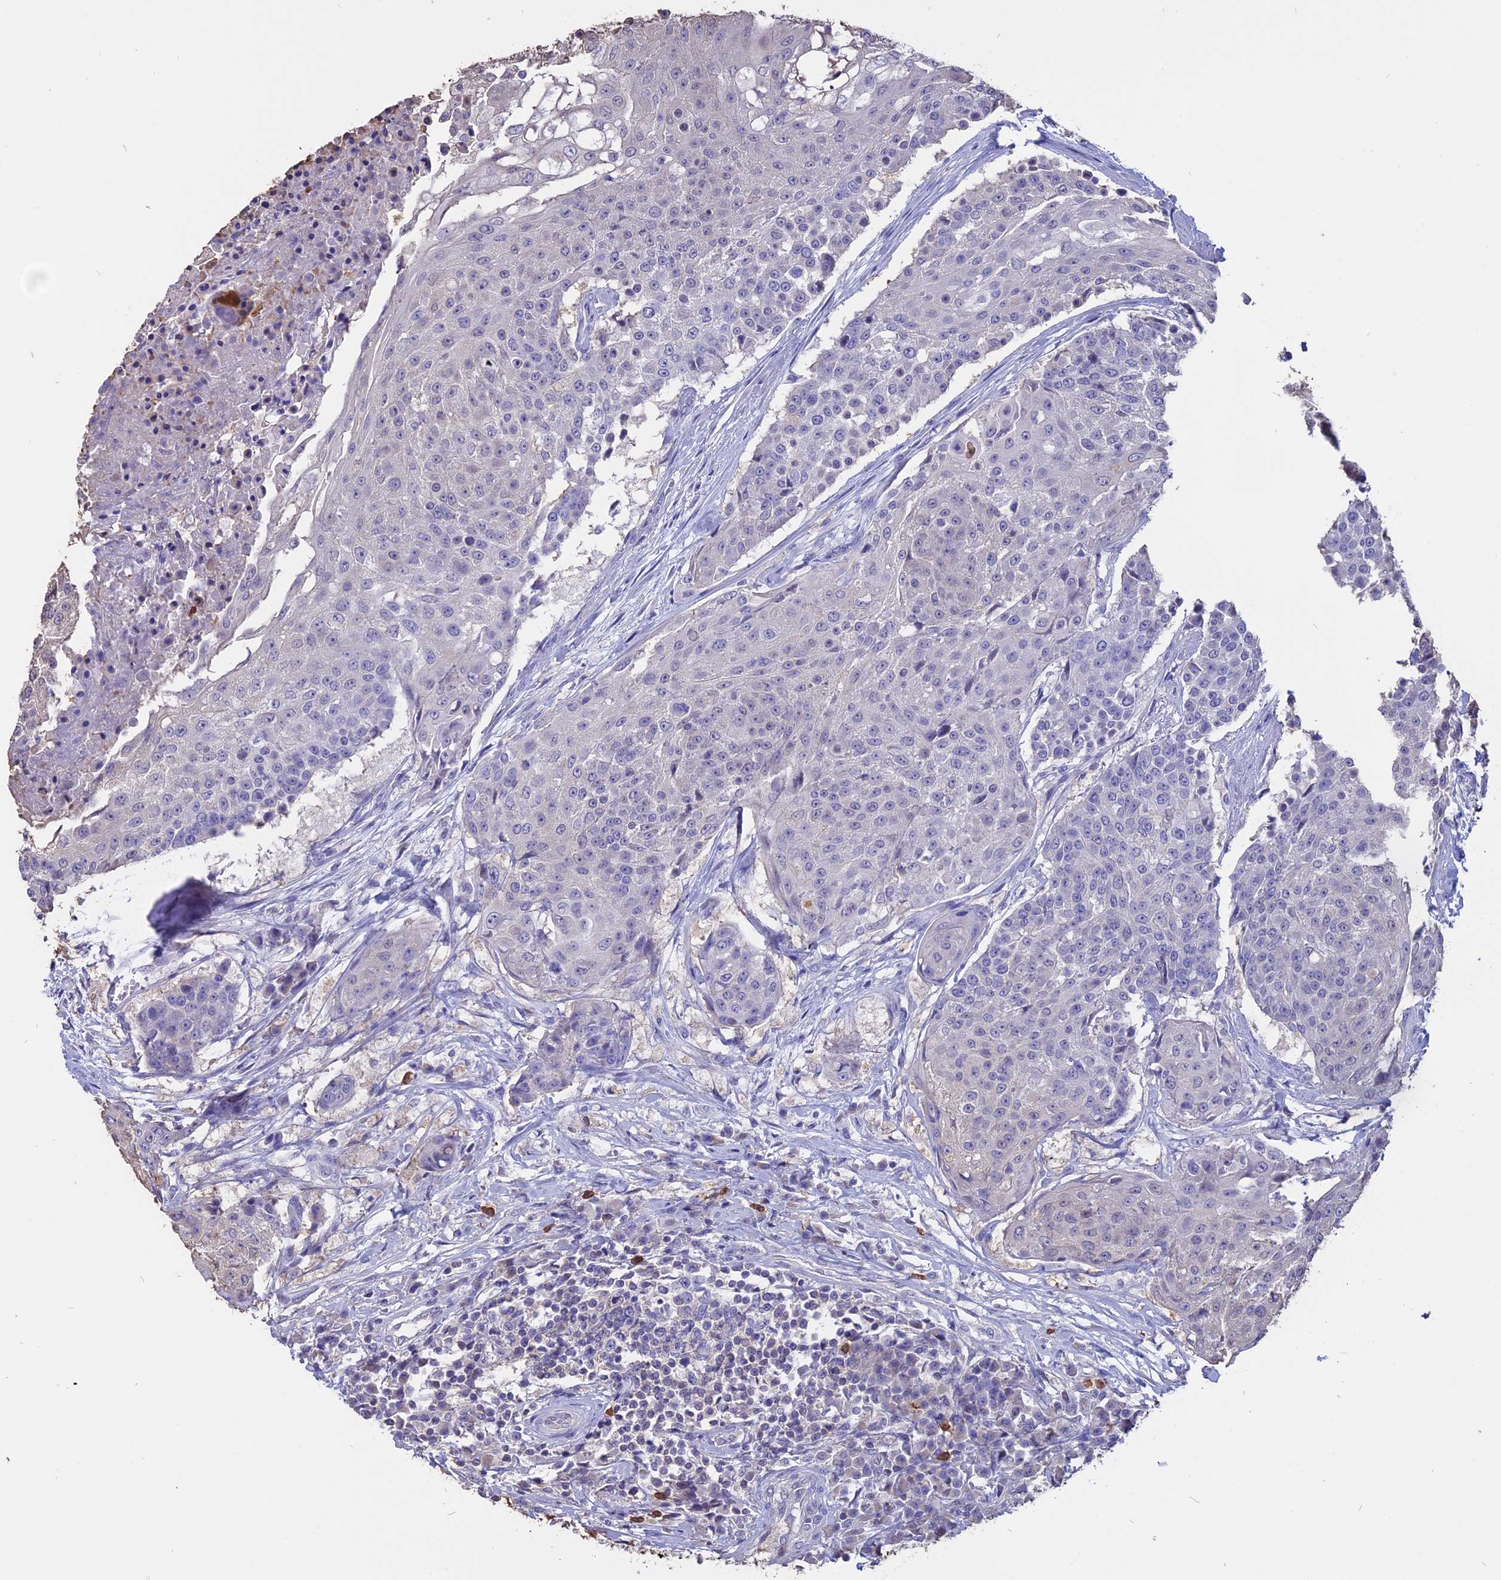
{"staining": {"intensity": "negative", "quantity": "none", "location": "none"}, "tissue": "urothelial cancer", "cell_type": "Tumor cells", "image_type": "cancer", "snomed": [{"axis": "morphology", "description": "Urothelial carcinoma, High grade"}, {"axis": "topography", "description": "Urinary bladder"}], "caption": "High power microscopy photomicrograph of an immunohistochemistry micrograph of urothelial cancer, revealing no significant positivity in tumor cells.", "gene": "CARMIL2", "patient": {"sex": "female", "age": 63}}